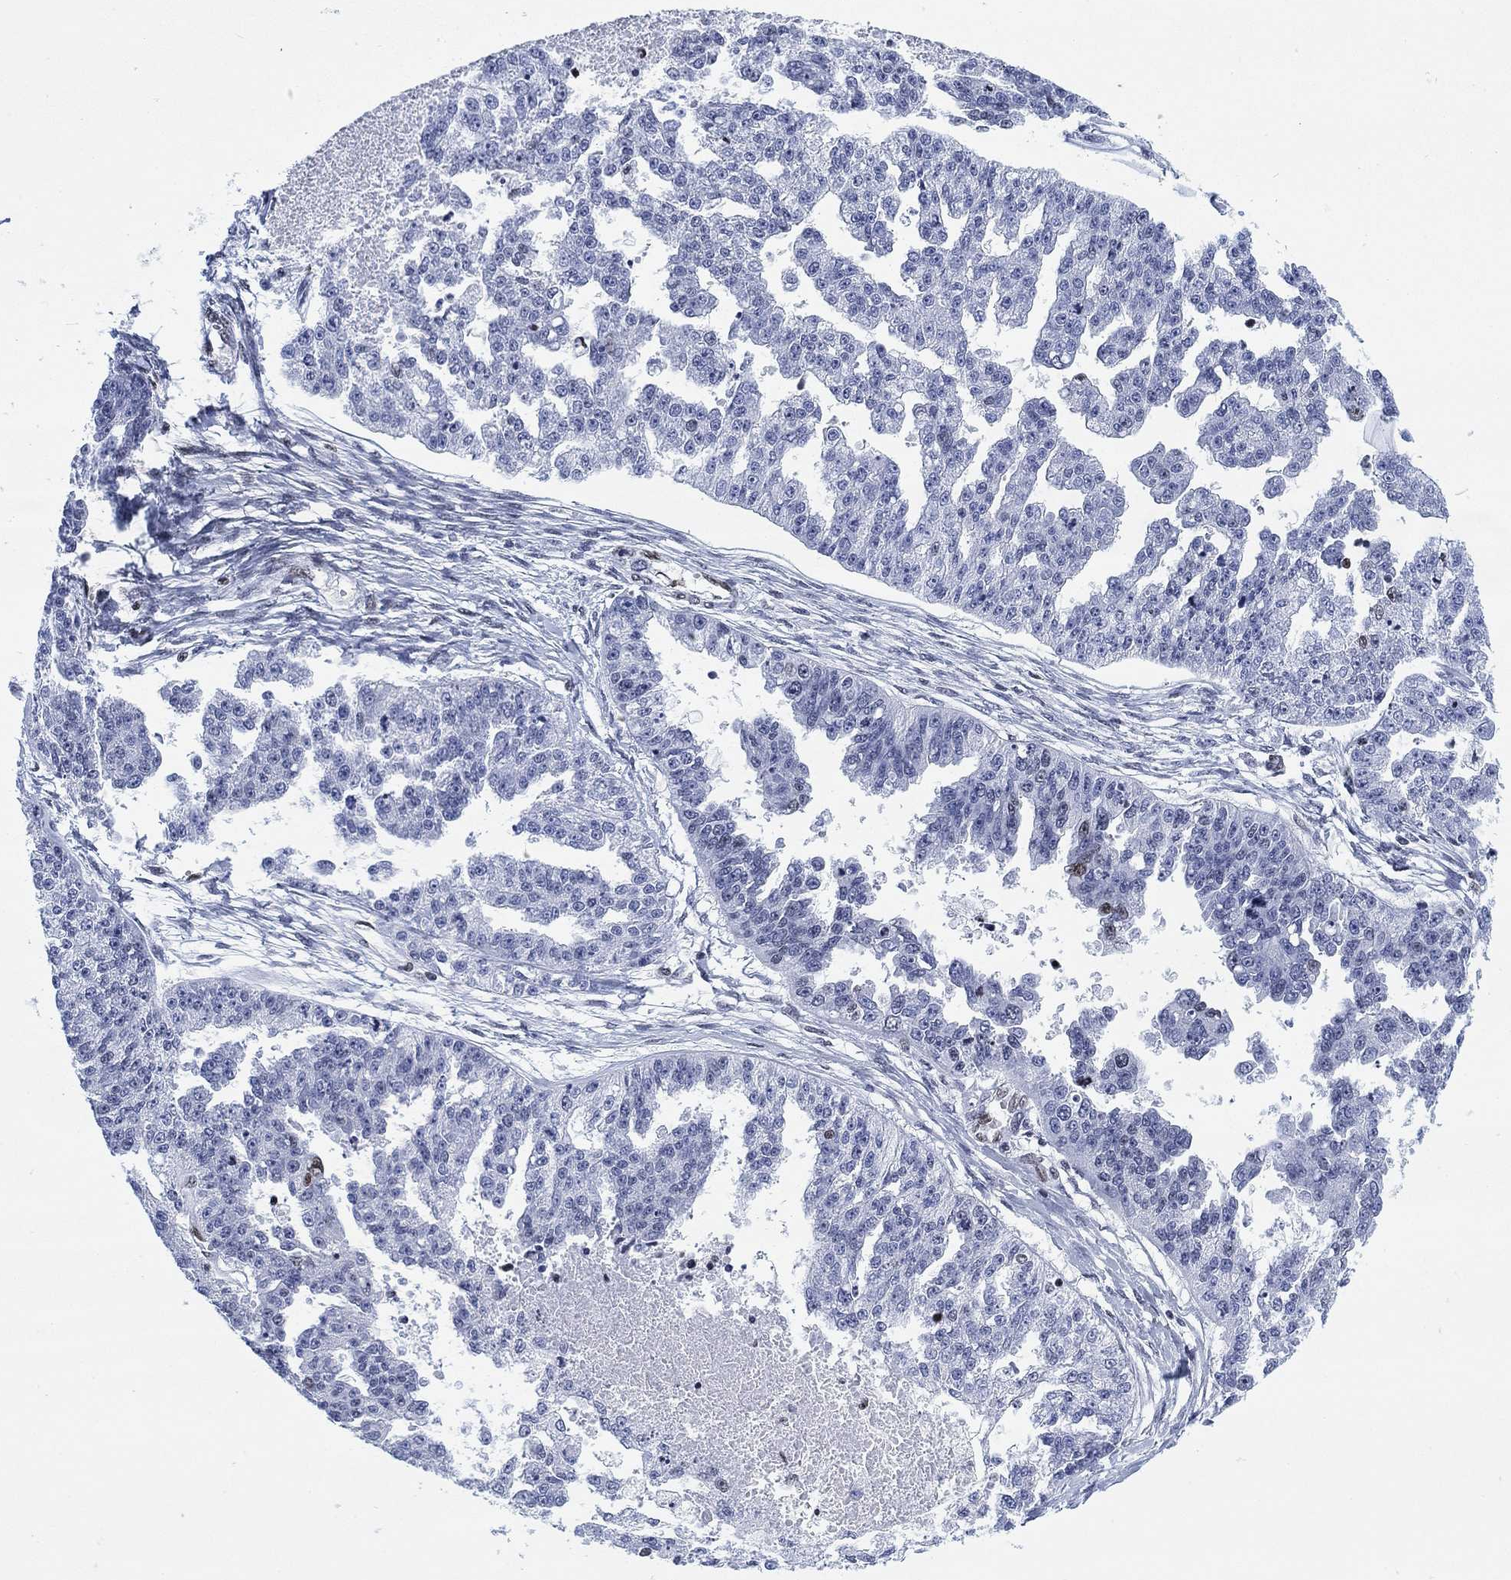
{"staining": {"intensity": "negative", "quantity": "none", "location": "none"}, "tissue": "ovarian cancer", "cell_type": "Tumor cells", "image_type": "cancer", "snomed": [{"axis": "morphology", "description": "Cystadenocarcinoma, serous, NOS"}, {"axis": "topography", "description": "Ovary"}], "caption": "Immunohistochemical staining of ovarian cancer (serous cystadenocarcinoma) shows no significant staining in tumor cells. (Immunohistochemistry, brightfield microscopy, high magnification).", "gene": "H1-10", "patient": {"sex": "female", "age": 58}}